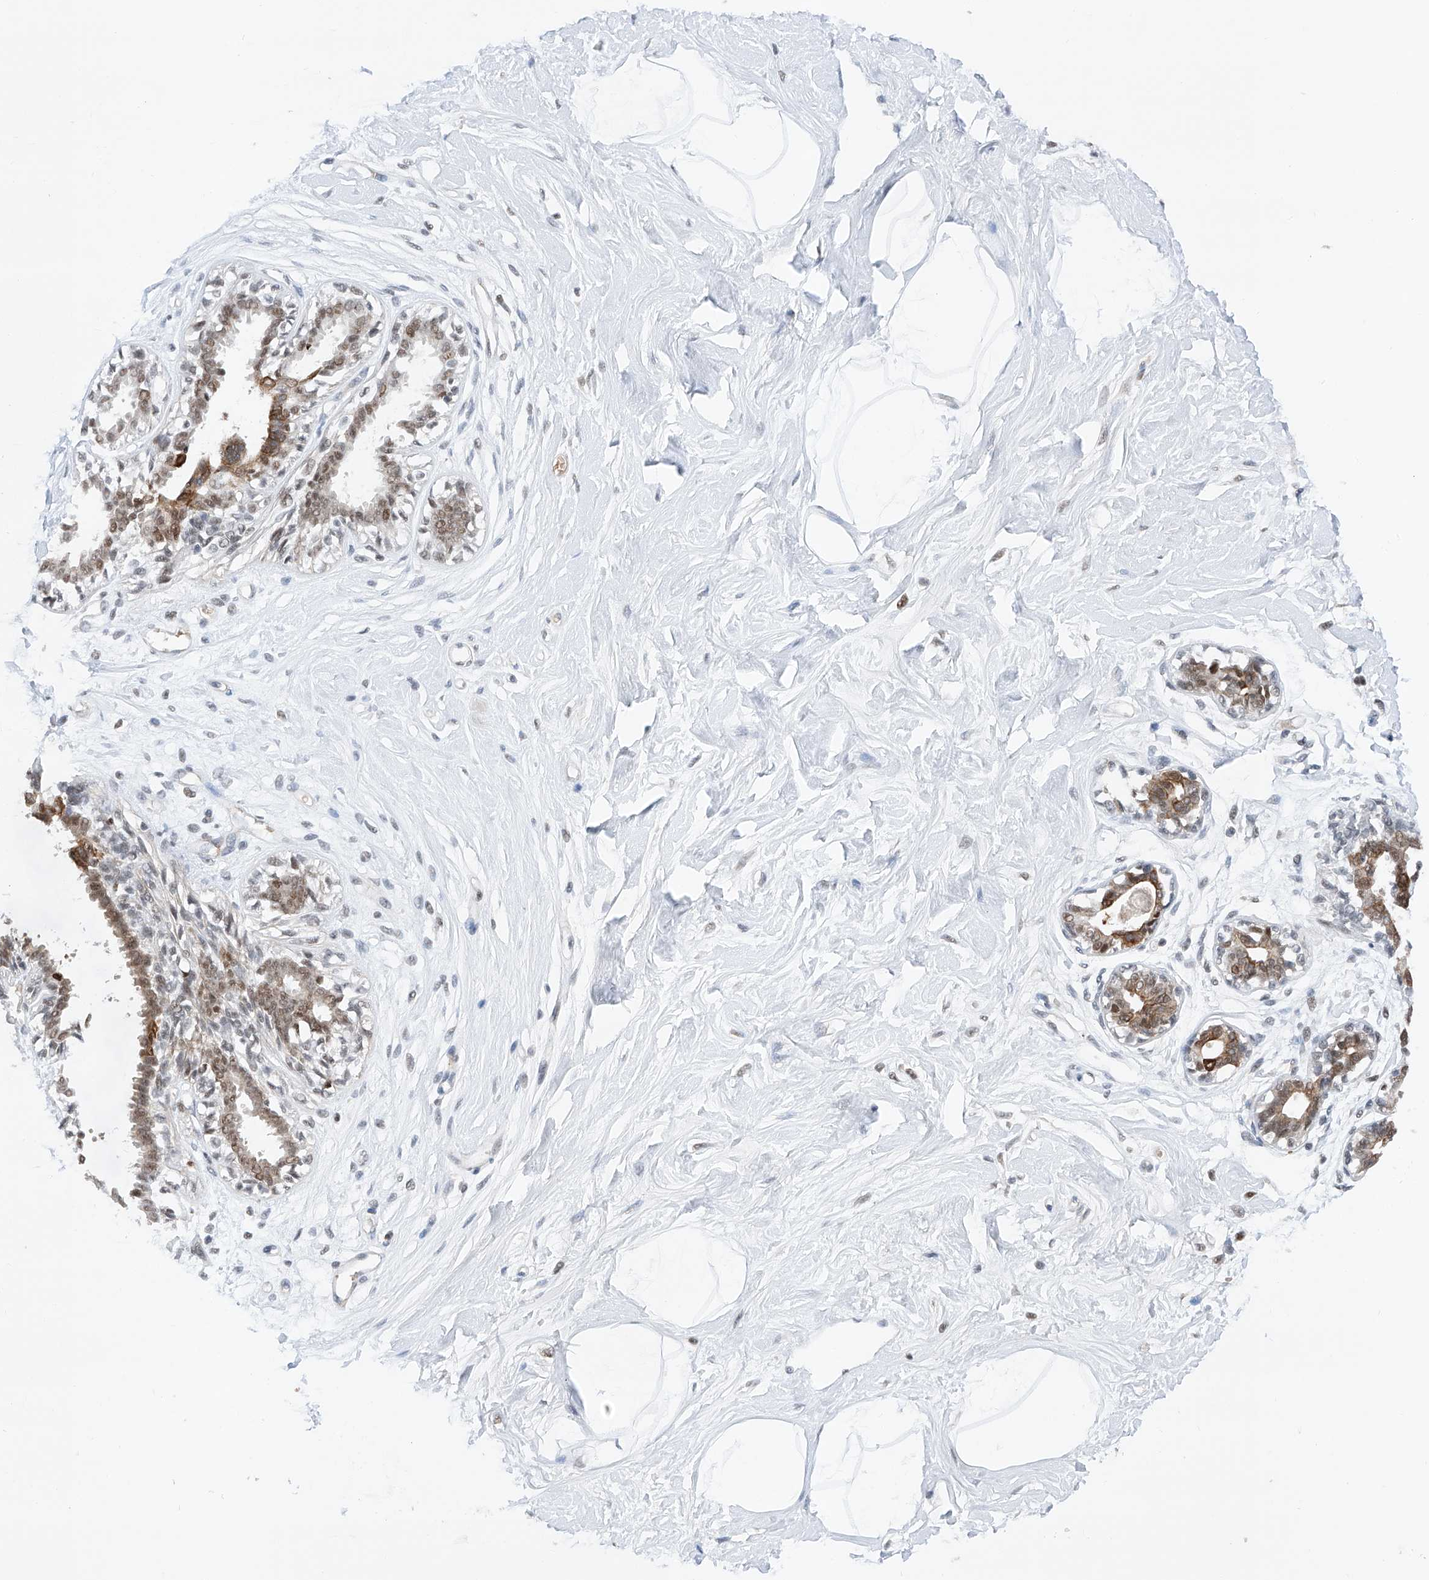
{"staining": {"intensity": "weak", "quantity": ">75%", "location": "nuclear"}, "tissue": "breast", "cell_type": "Adipocytes", "image_type": "normal", "snomed": [{"axis": "morphology", "description": "Normal tissue, NOS"}, {"axis": "topography", "description": "Breast"}], "caption": "This micrograph exhibits immunohistochemistry staining of unremarkable human breast, with low weak nuclear staining in about >75% of adipocytes.", "gene": "SNRNP200", "patient": {"sex": "female", "age": 45}}